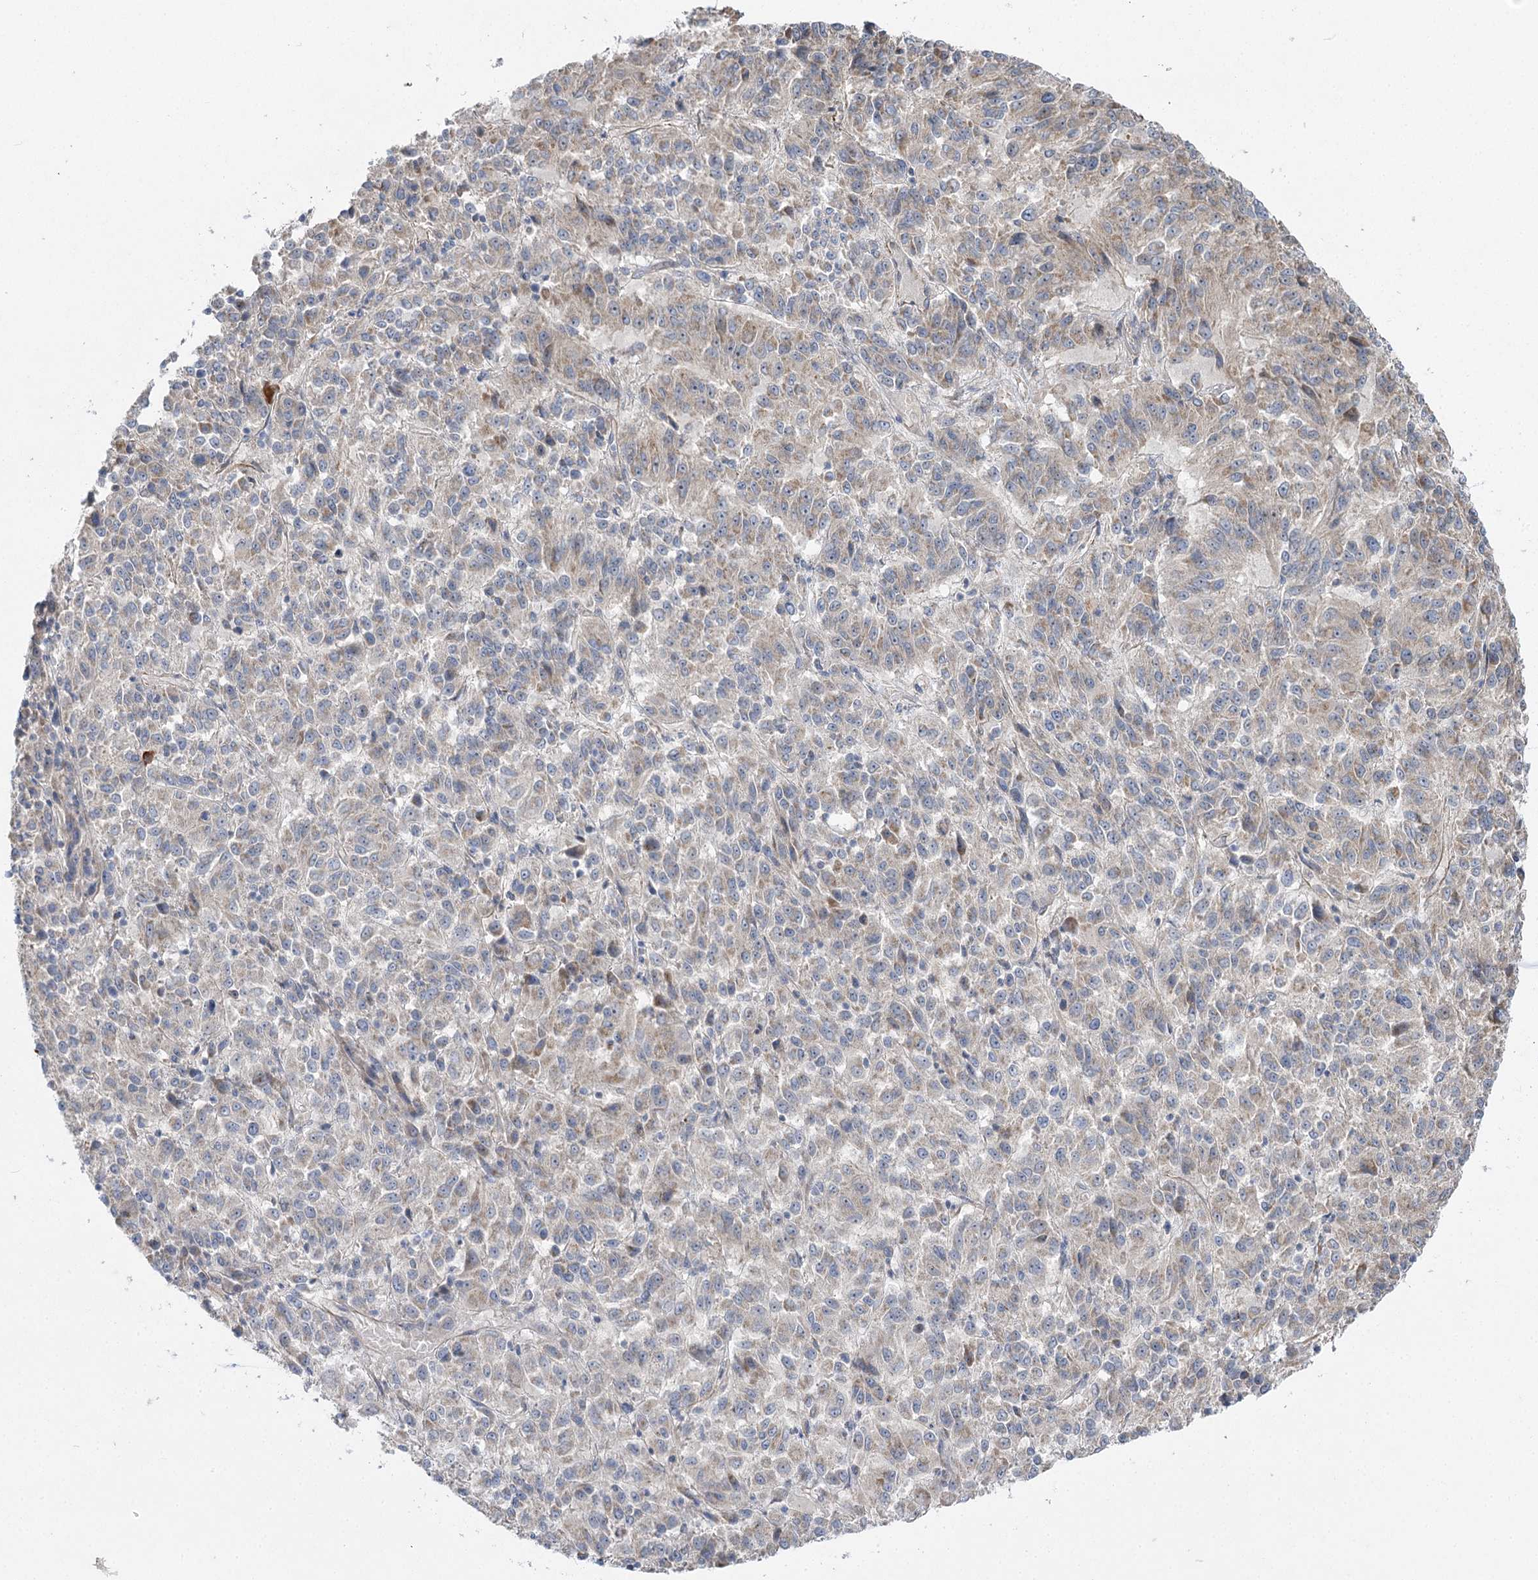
{"staining": {"intensity": "weak", "quantity": "<25%", "location": "cytoplasmic/membranous"}, "tissue": "melanoma", "cell_type": "Tumor cells", "image_type": "cancer", "snomed": [{"axis": "morphology", "description": "Malignant melanoma, Metastatic site"}, {"axis": "topography", "description": "Lung"}], "caption": "Malignant melanoma (metastatic site) was stained to show a protein in brown. There is no significant expression in tumor cells.", "gene": "KIAA0825", "patient": {"sex": "male", "age": 64}}